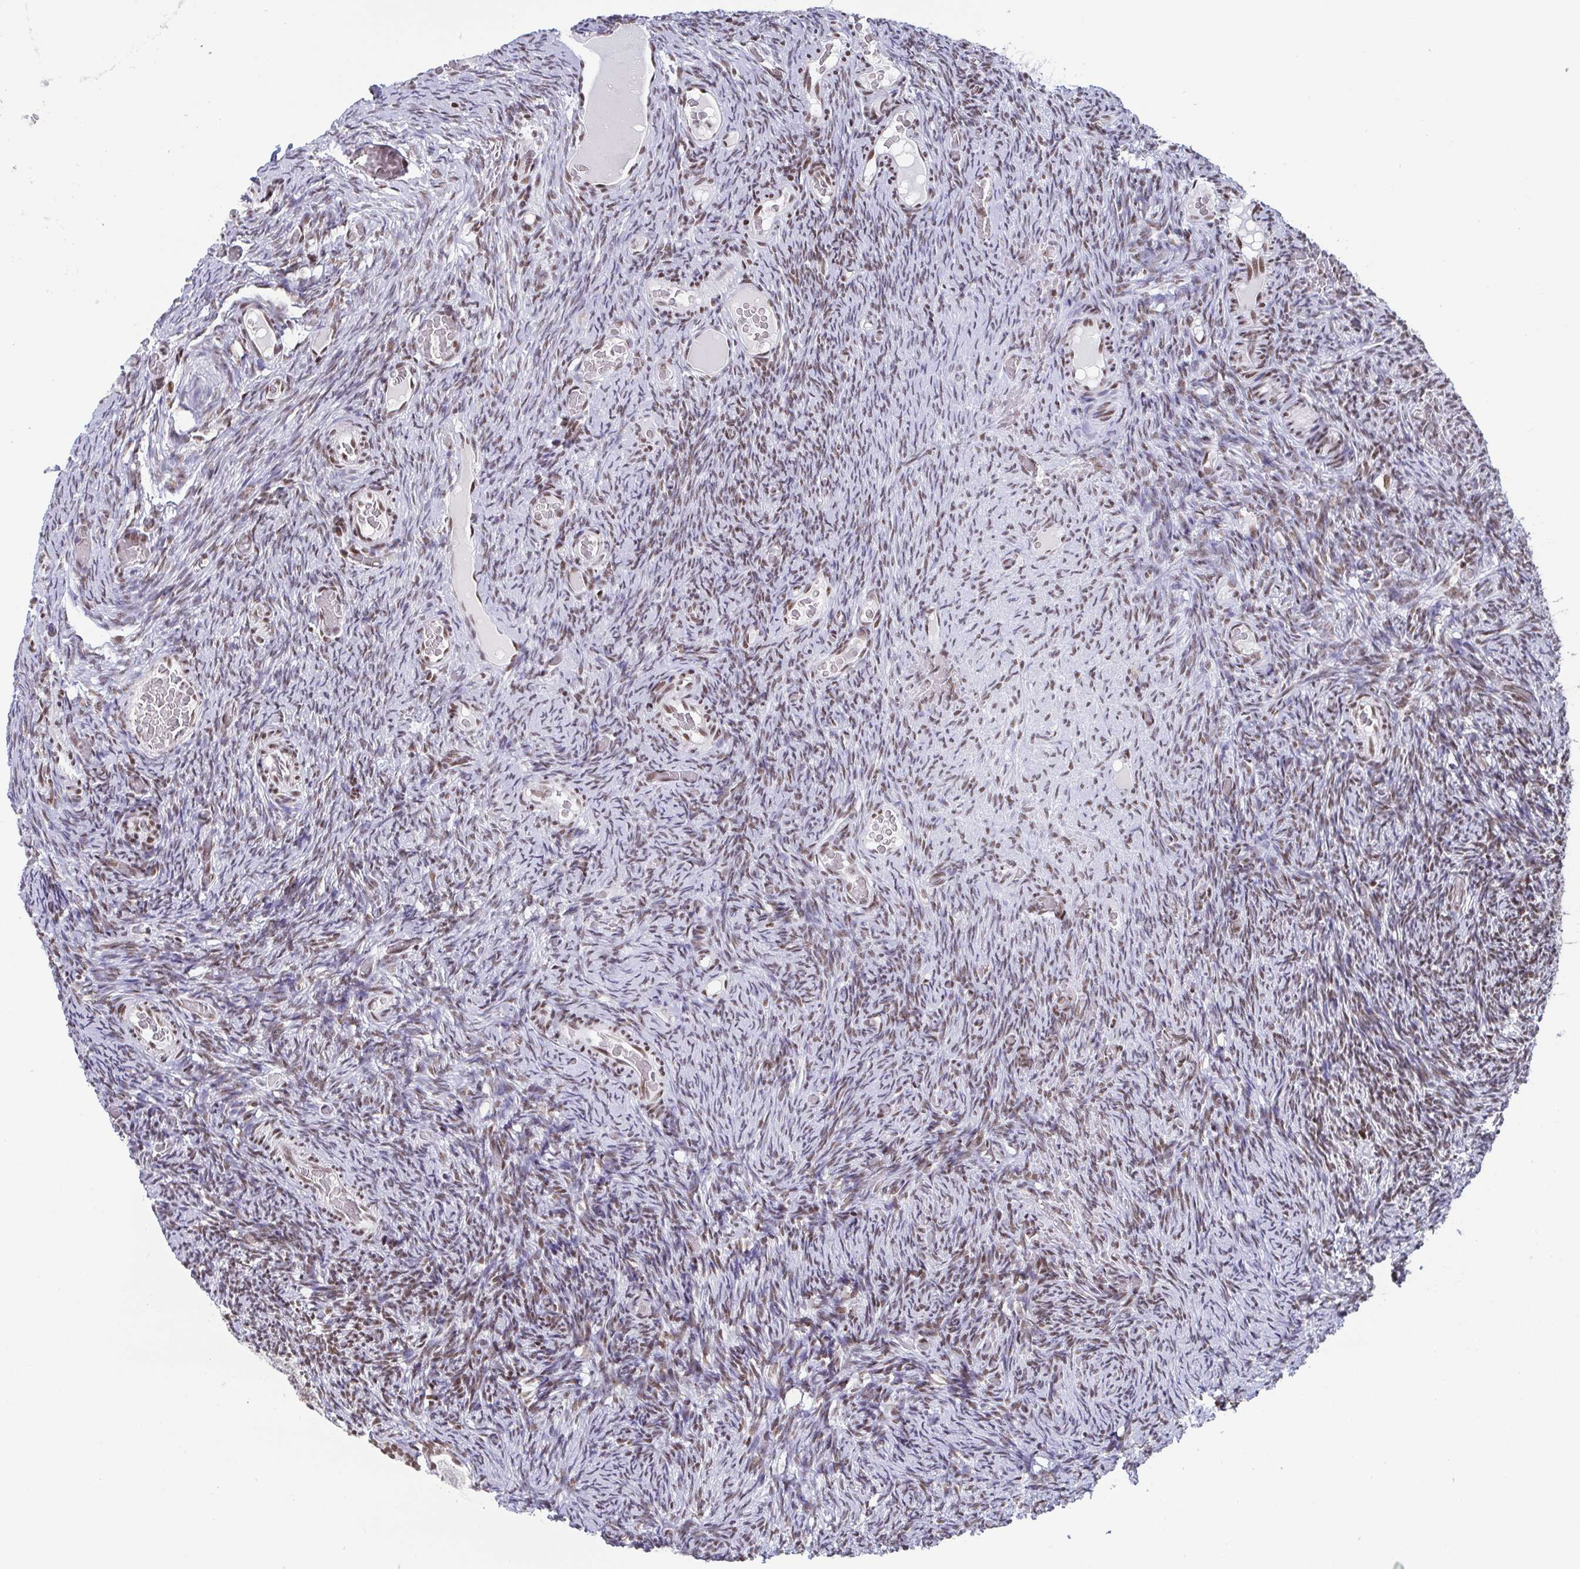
{"staining": {"intensity": "weak", "quantity": ">75%", "location": "nuclear"}, "tissue": "ovary", "cell_type": "Ovarian stroma cells", "image_type": "normal", "snomed": [{"axis": "morphology", "description": "Normal tissue, NOS"}, {"axis": "topography", "description": "Ovary"}], "caption": "The photomicrograph reveals a brown stain indicating the presence of a protein in the nuclear of ovarian stroma cells in ovary.", "gene": "CTCF", "patient": {"sex": "female", "age": 34}}